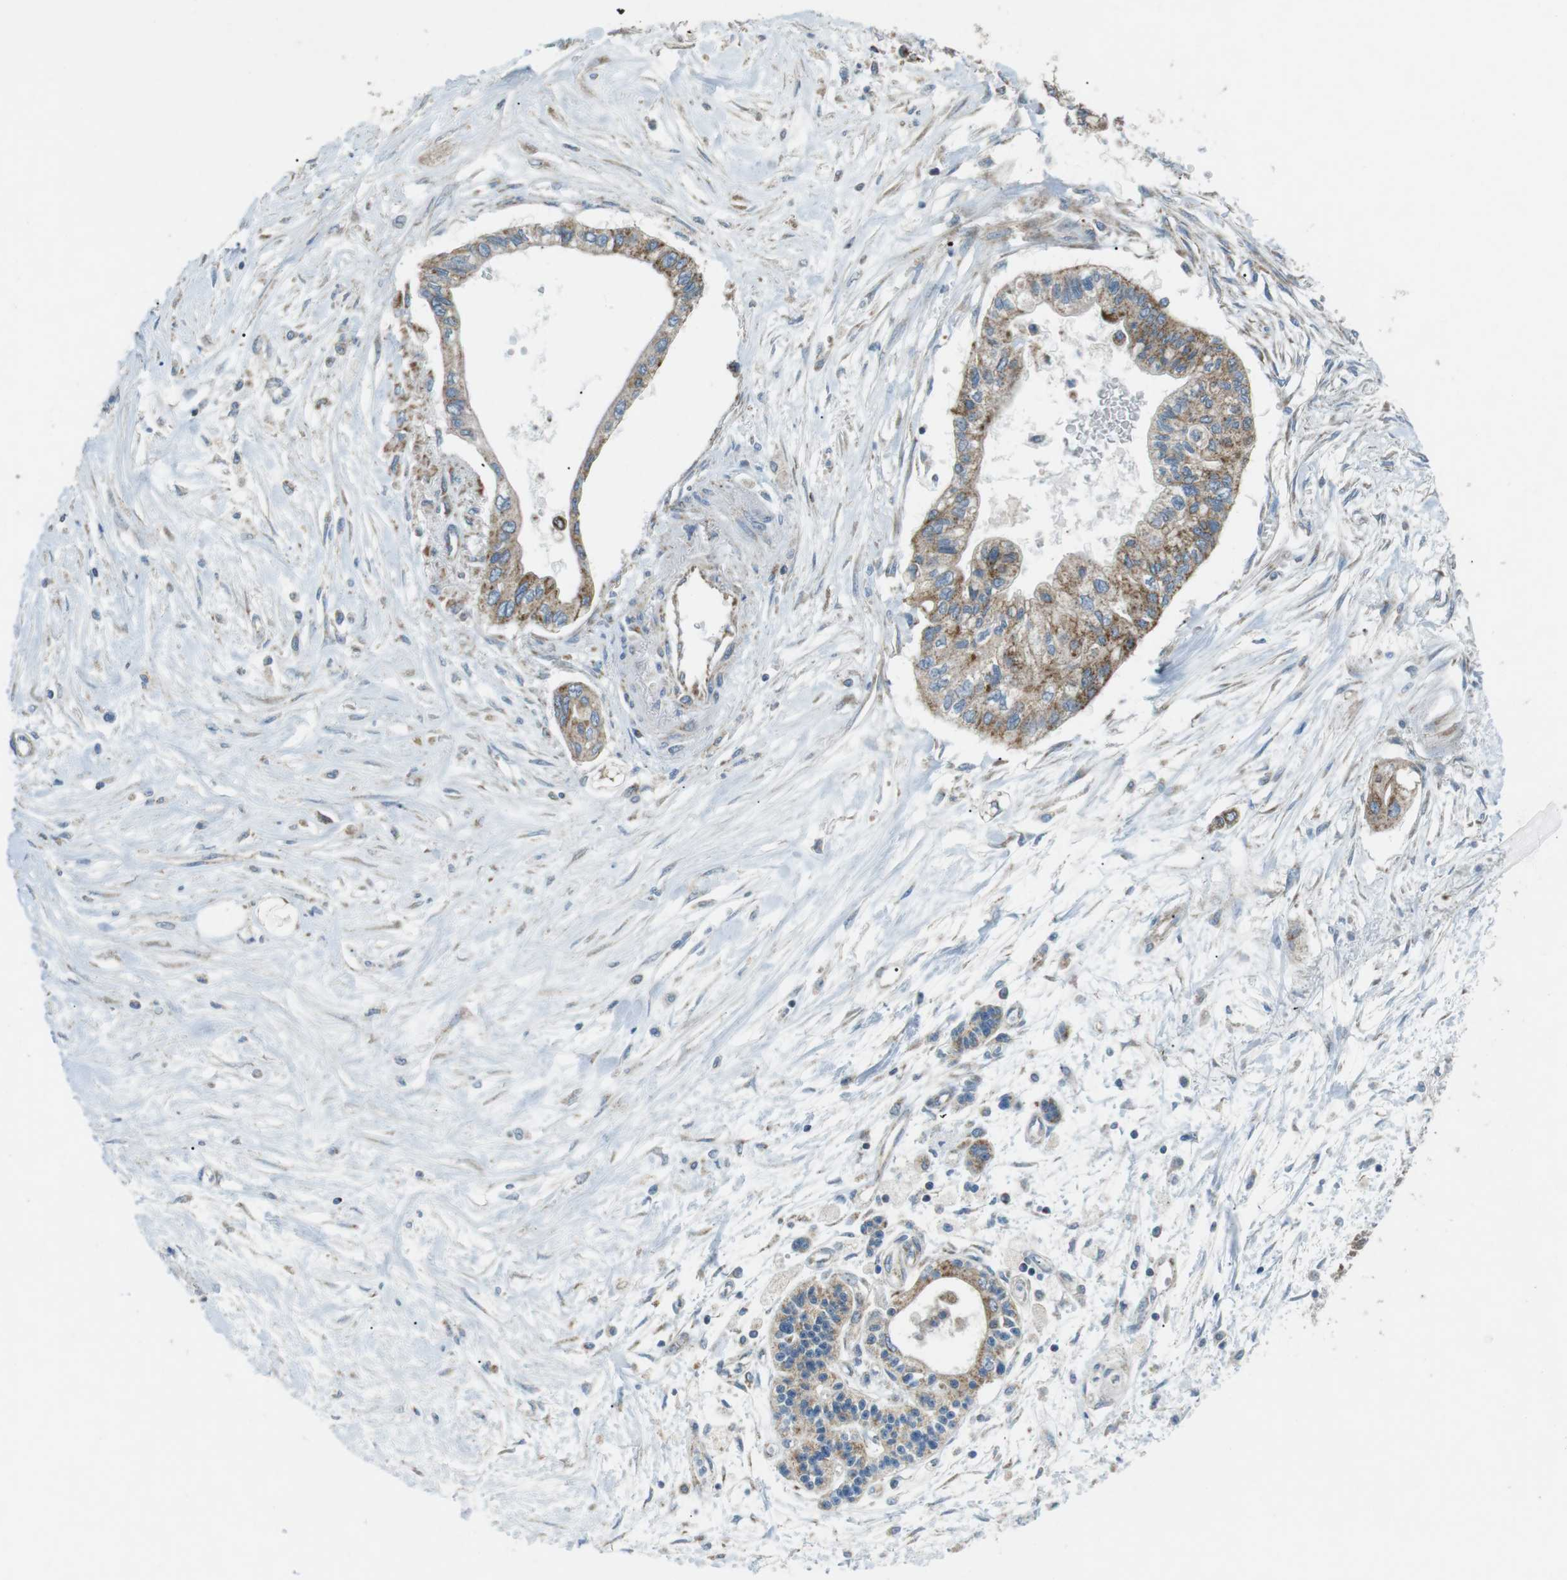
{"staining": {"intensity": "moderate", "quantity": ">75%", "location": "cytoplasmic/membranous"}, "tissue": "pancreatic cancer", "cell_type": "Tumor cells", "image_type": "cancer", "snomed": [{"axis": "morphology", "description": "Adenocarcinoma, NOS"}, {"axis": "topography", "description": "Pancreas"}], "caption": "An image of pancreatic adenocarcinoma stained for a protein reveals moderate cytoplasmic/membranous brown staining in tumor cells.", "gene": "BACE1", "patient": {"sex": "female", "age": 77}}